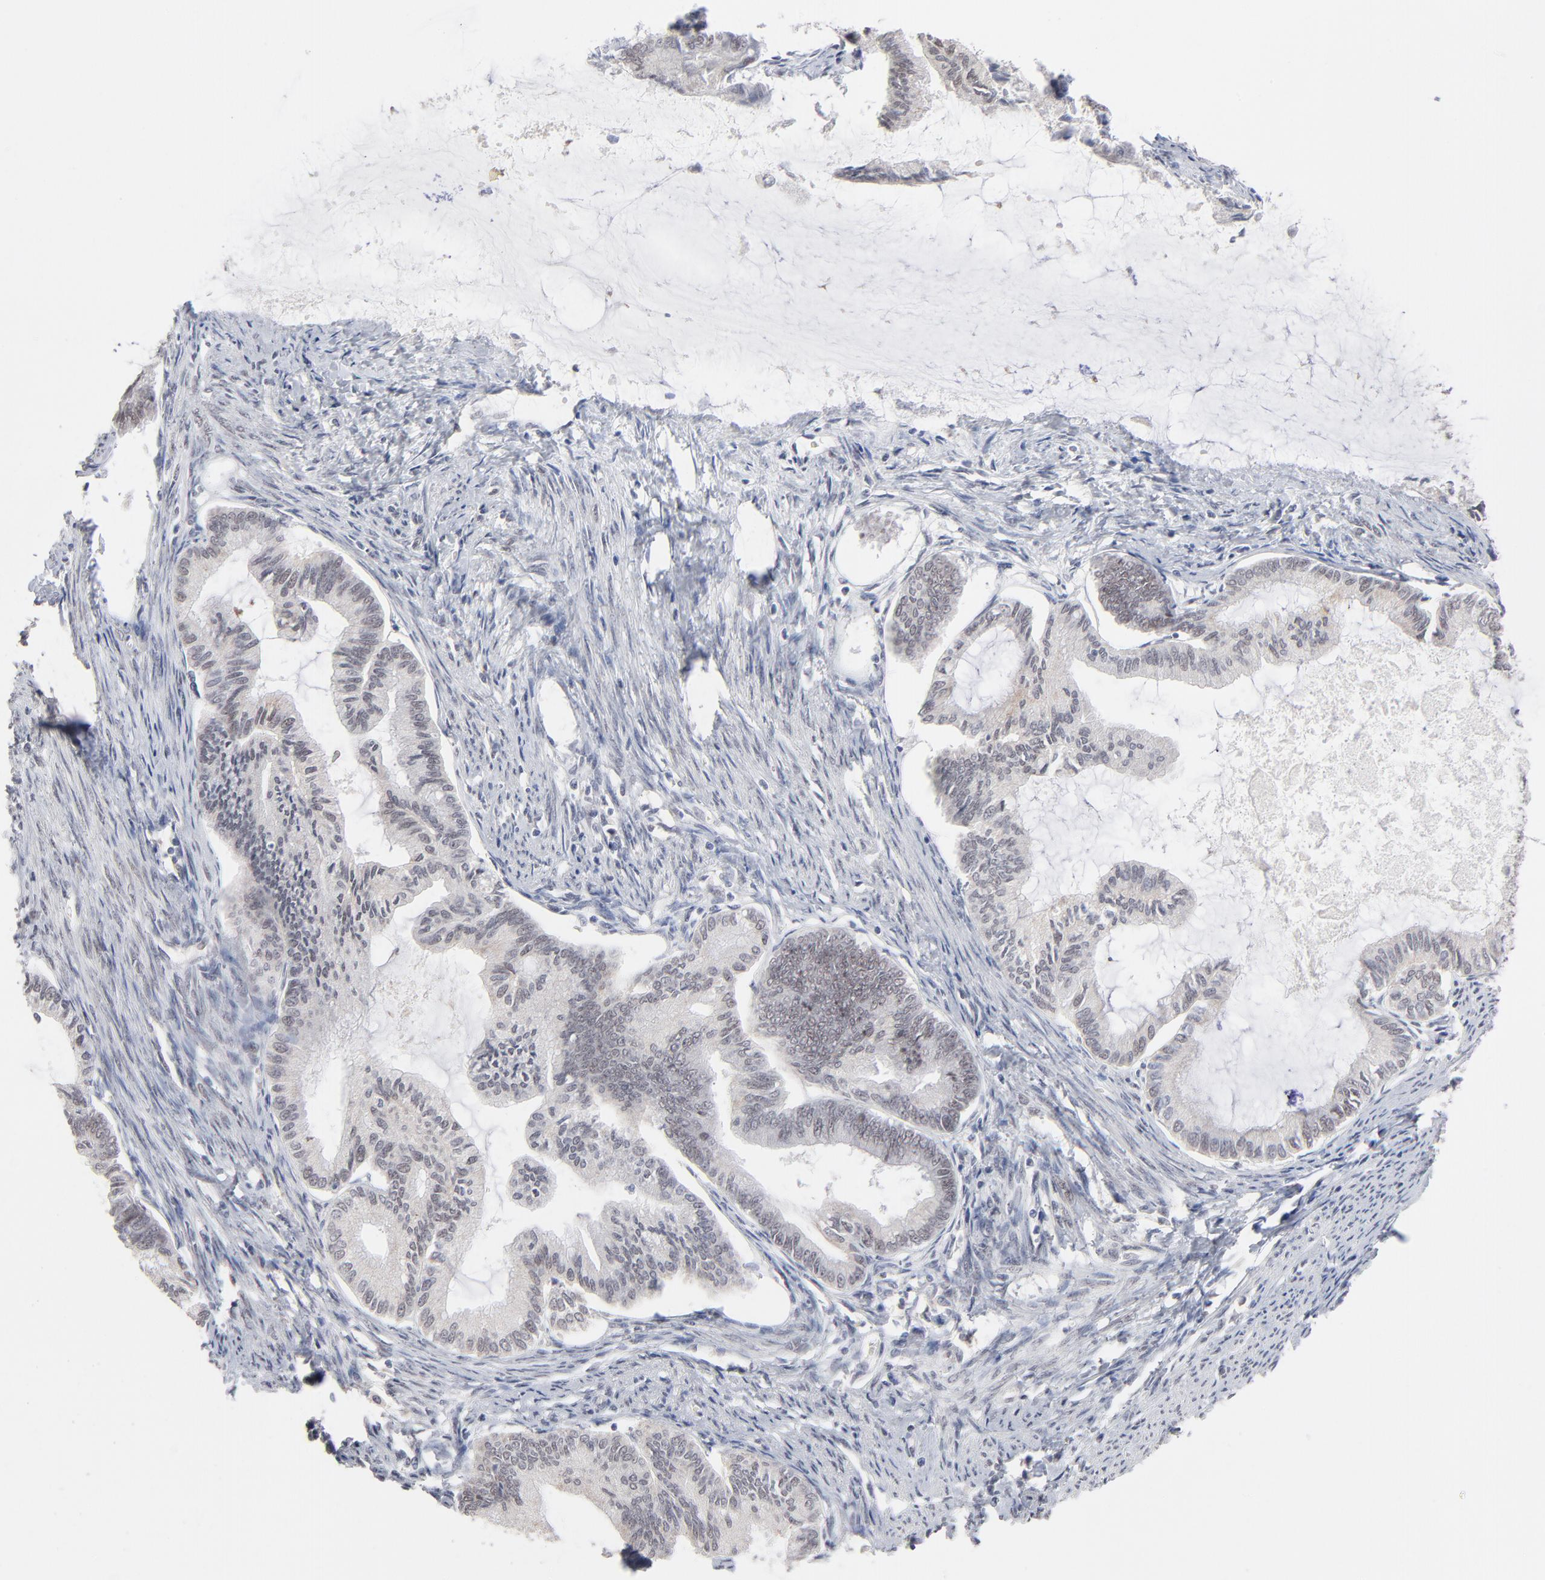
{"staining": {"intensity": "weak", "quantity": "25%-75%", "location": "nuclear"}, "tissue": "endometrial cancer", "cell_type": "Tumor cells", "image_type": "cancer", "snomed": [{"axis": "morphology", "description": "Adenocarcinoma, NOS"}, {"axis": "topography", "description": "Endometrium"}], "caption": "Immunohistochemistry of endometrial cancer (adenocarcinoma) shows low levels of weak nuclear staining in about 25%-75% of tumor cells. The protein is stained brown, and the nuclei are stained in blue (DAB IHC with brightfield microscopy, high magnification).", "gene": "MBIP", "patient": {"sex": "female", "age": 86}}